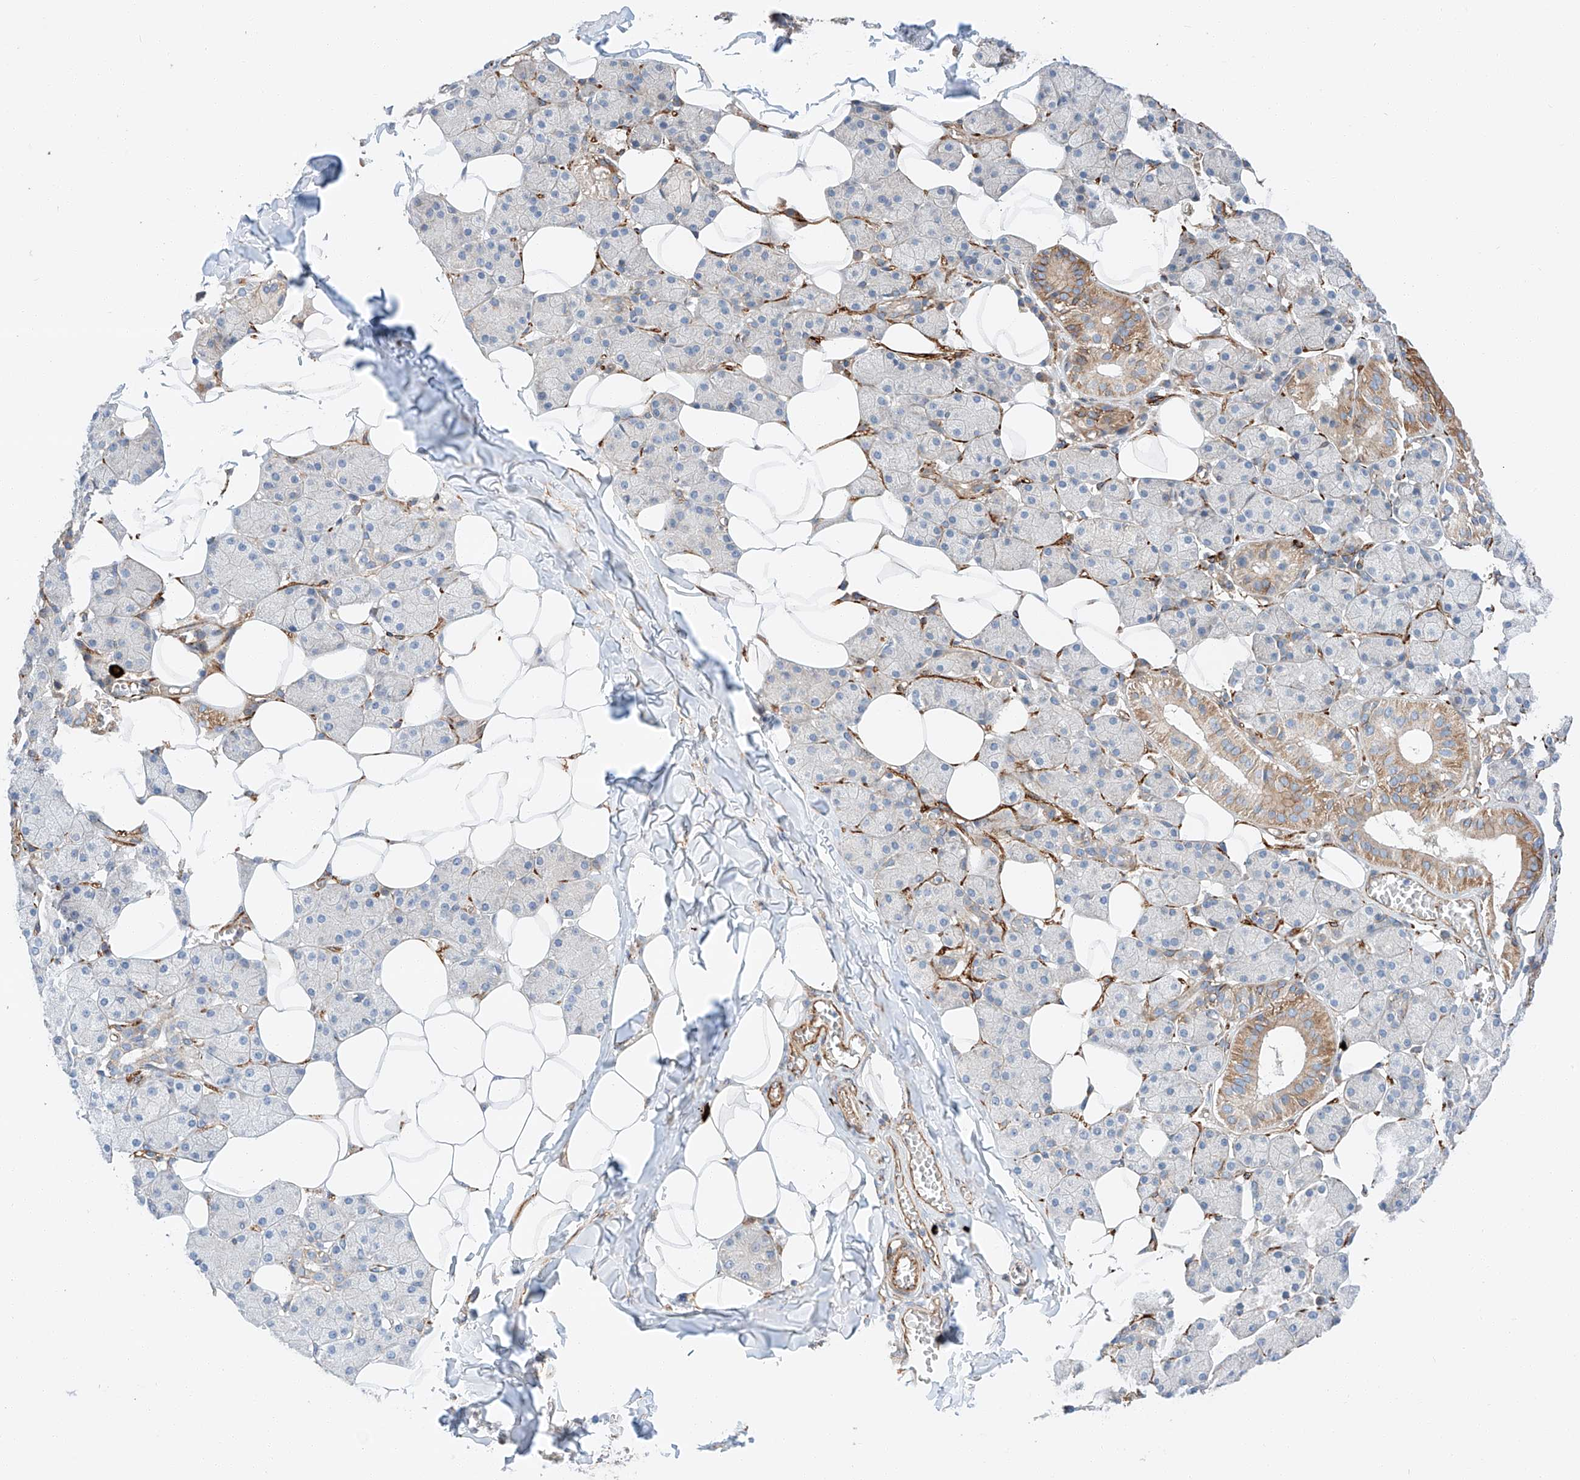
{"staining": {"intensity": "moderate", "quantity": "<25%", "location": "cytoplasmic/membranous"}, "tissue": "salivary gland", "cell_type": "Glandular cells", "image_type": "normal", "snomed": [{"axis": "morphology", "description": "Normal tissue, NOS"}, {"axis": "topography", "description": "Salivary gland"}], "caption": "IHC micrograph of unremarkable salivary gland: salivary gland stained using IHC reveals low levels of moderate protein expression localized specifically in the cytoplasmic/membranous of glandular cells, appearing as a cytoplasmic/membranous brown color.", "gene": "MINDY4", "patient": {"sex": "female", "age": 33}}